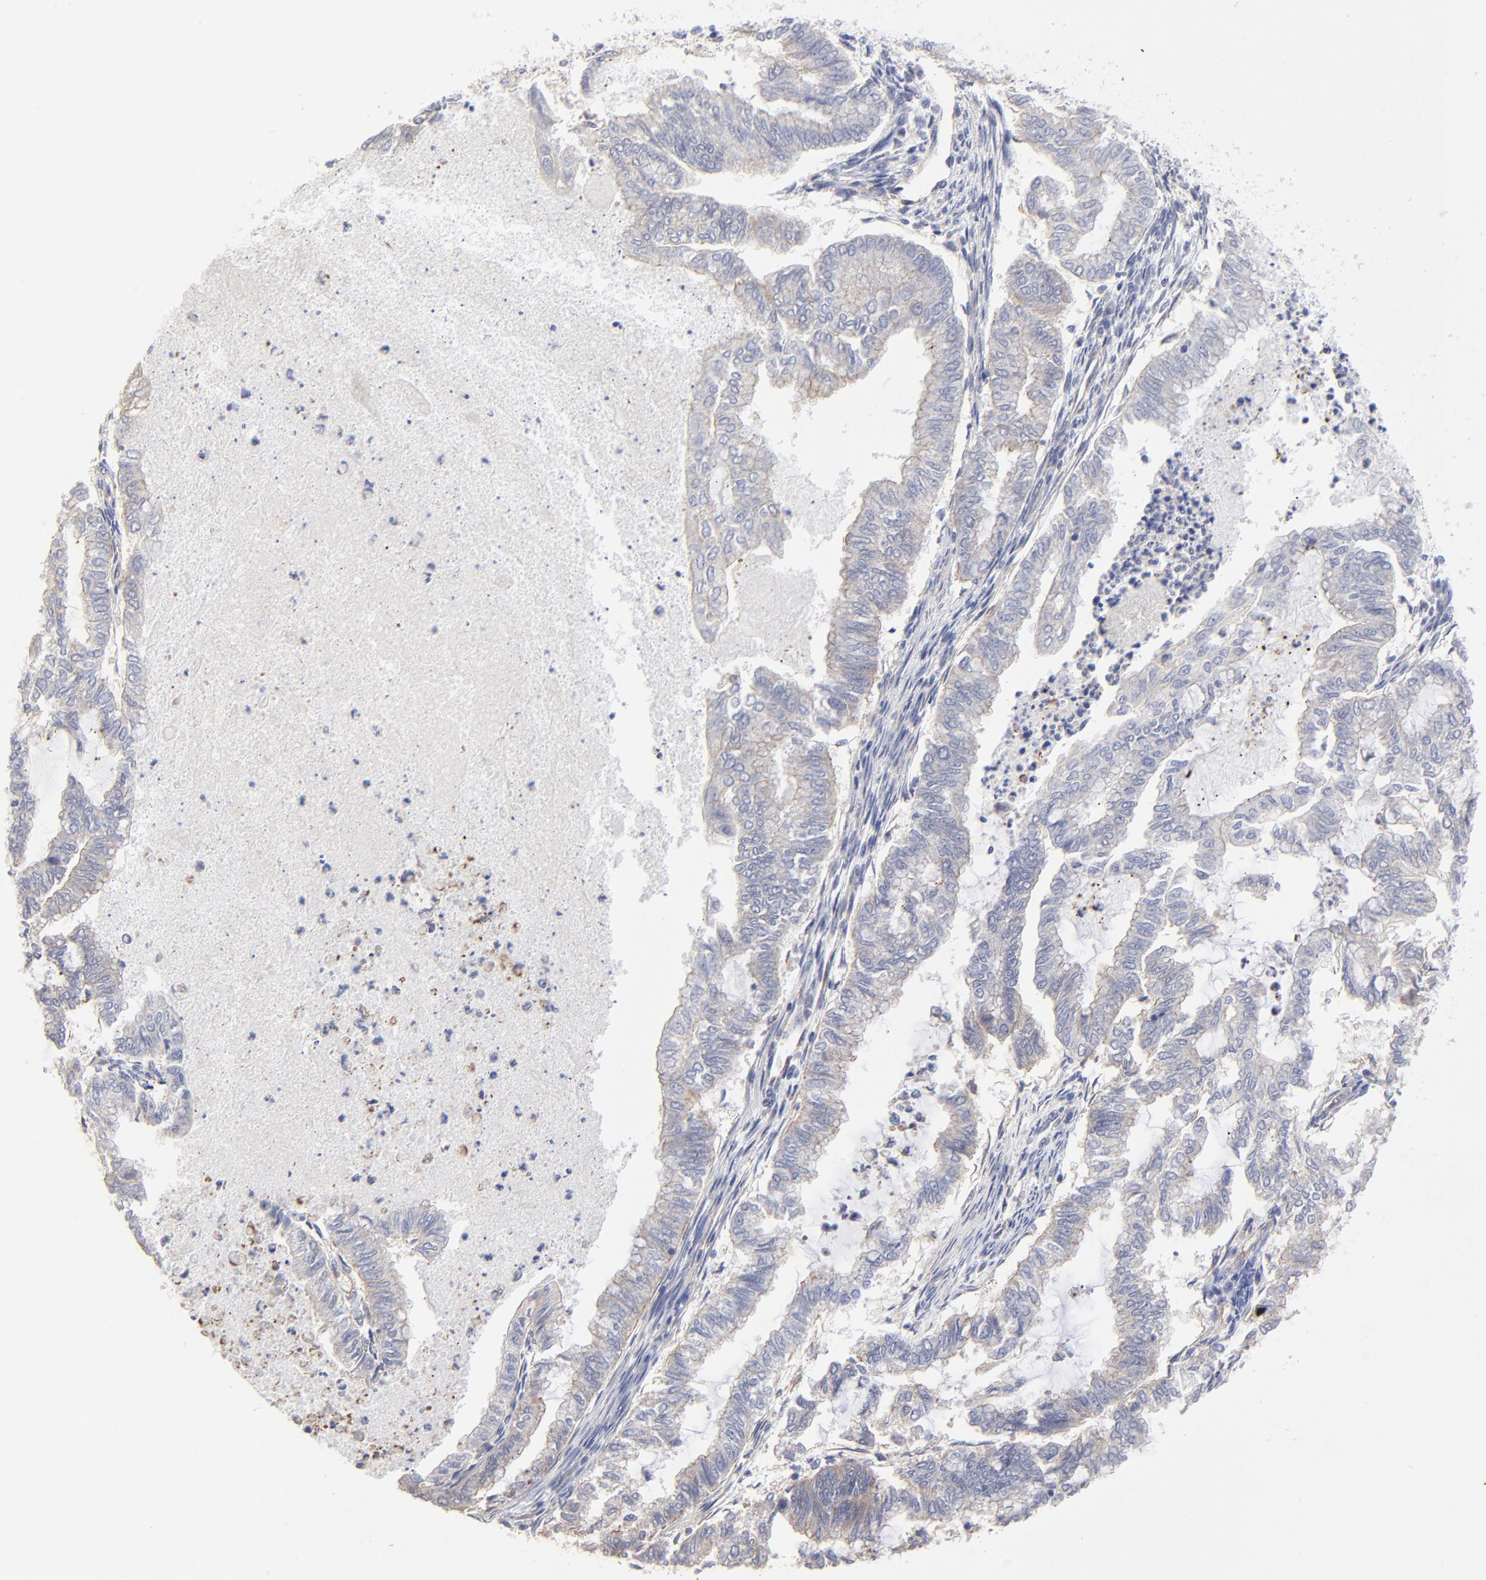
{"staining": {"intensity": "weak", "quantity": "<25%", "location": "cytoplasmic/membranous"}, "tissue": "endometrial cancer", "cell_type": "Tumor cells", "image_type": "cancer", "snomed": [{"axis": "morphology", "description": "Adenocarcinoma, NOS"}, {"axis": "topography", "description": "Endometrium"}], "caption": "Endometrial cancer was stained to show a protein in brown. There is no significant positivity in tumor cells.", "gene": "SULF2", "patient": {"sex": "female", "age": 79}}